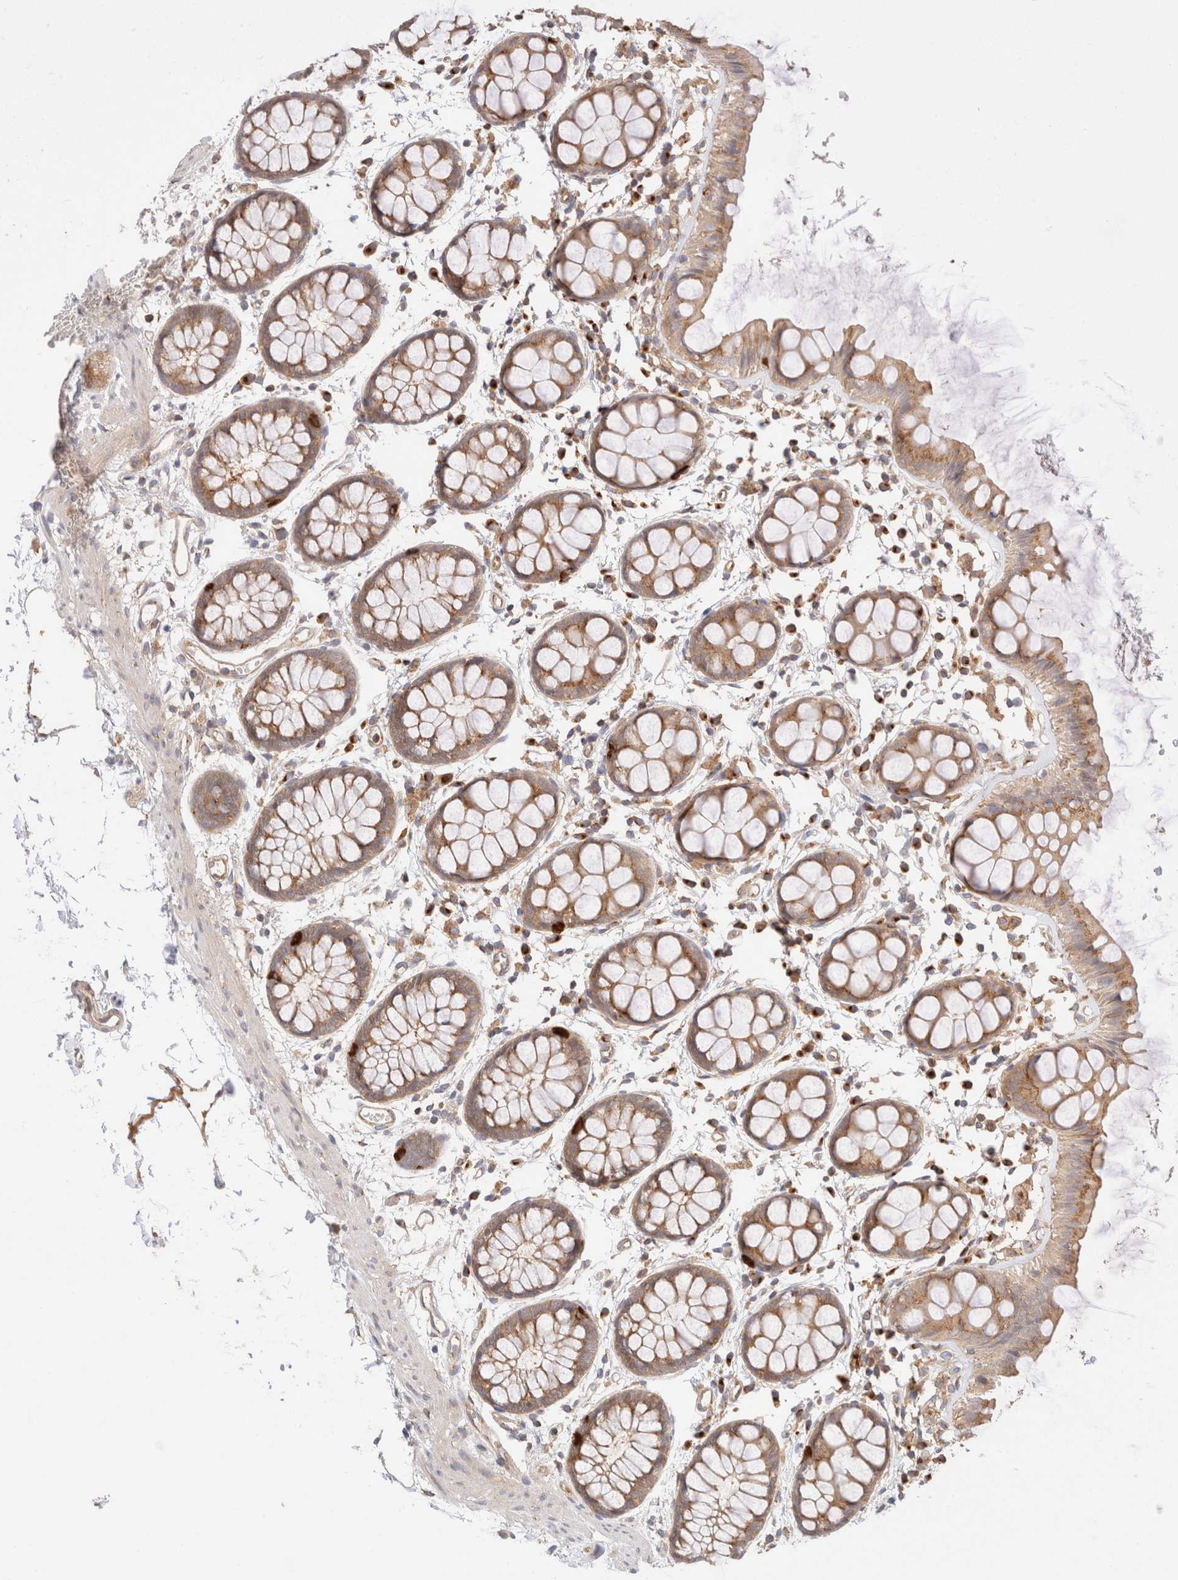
{"staining": {"intensity": "weak", "quantity": ">75%", "location": "cytoplasmic/membranous"}, "tissue": "rectum", "cell_type": "Glandular cells", "image_type": "normal", "snomed": [{"axis": "morphology", "description": "Normal tissue, NOS"}, {"axis": "topography", "description": "Rectum"}], "caption": "This is a histology image of immunohistochemistry staining of benign rectum, which shows weak expression in the cytoplasmic/membranous of glandular cells.", "gene": "RABEP1", "patient": {"sex": "female", "age": 66}}